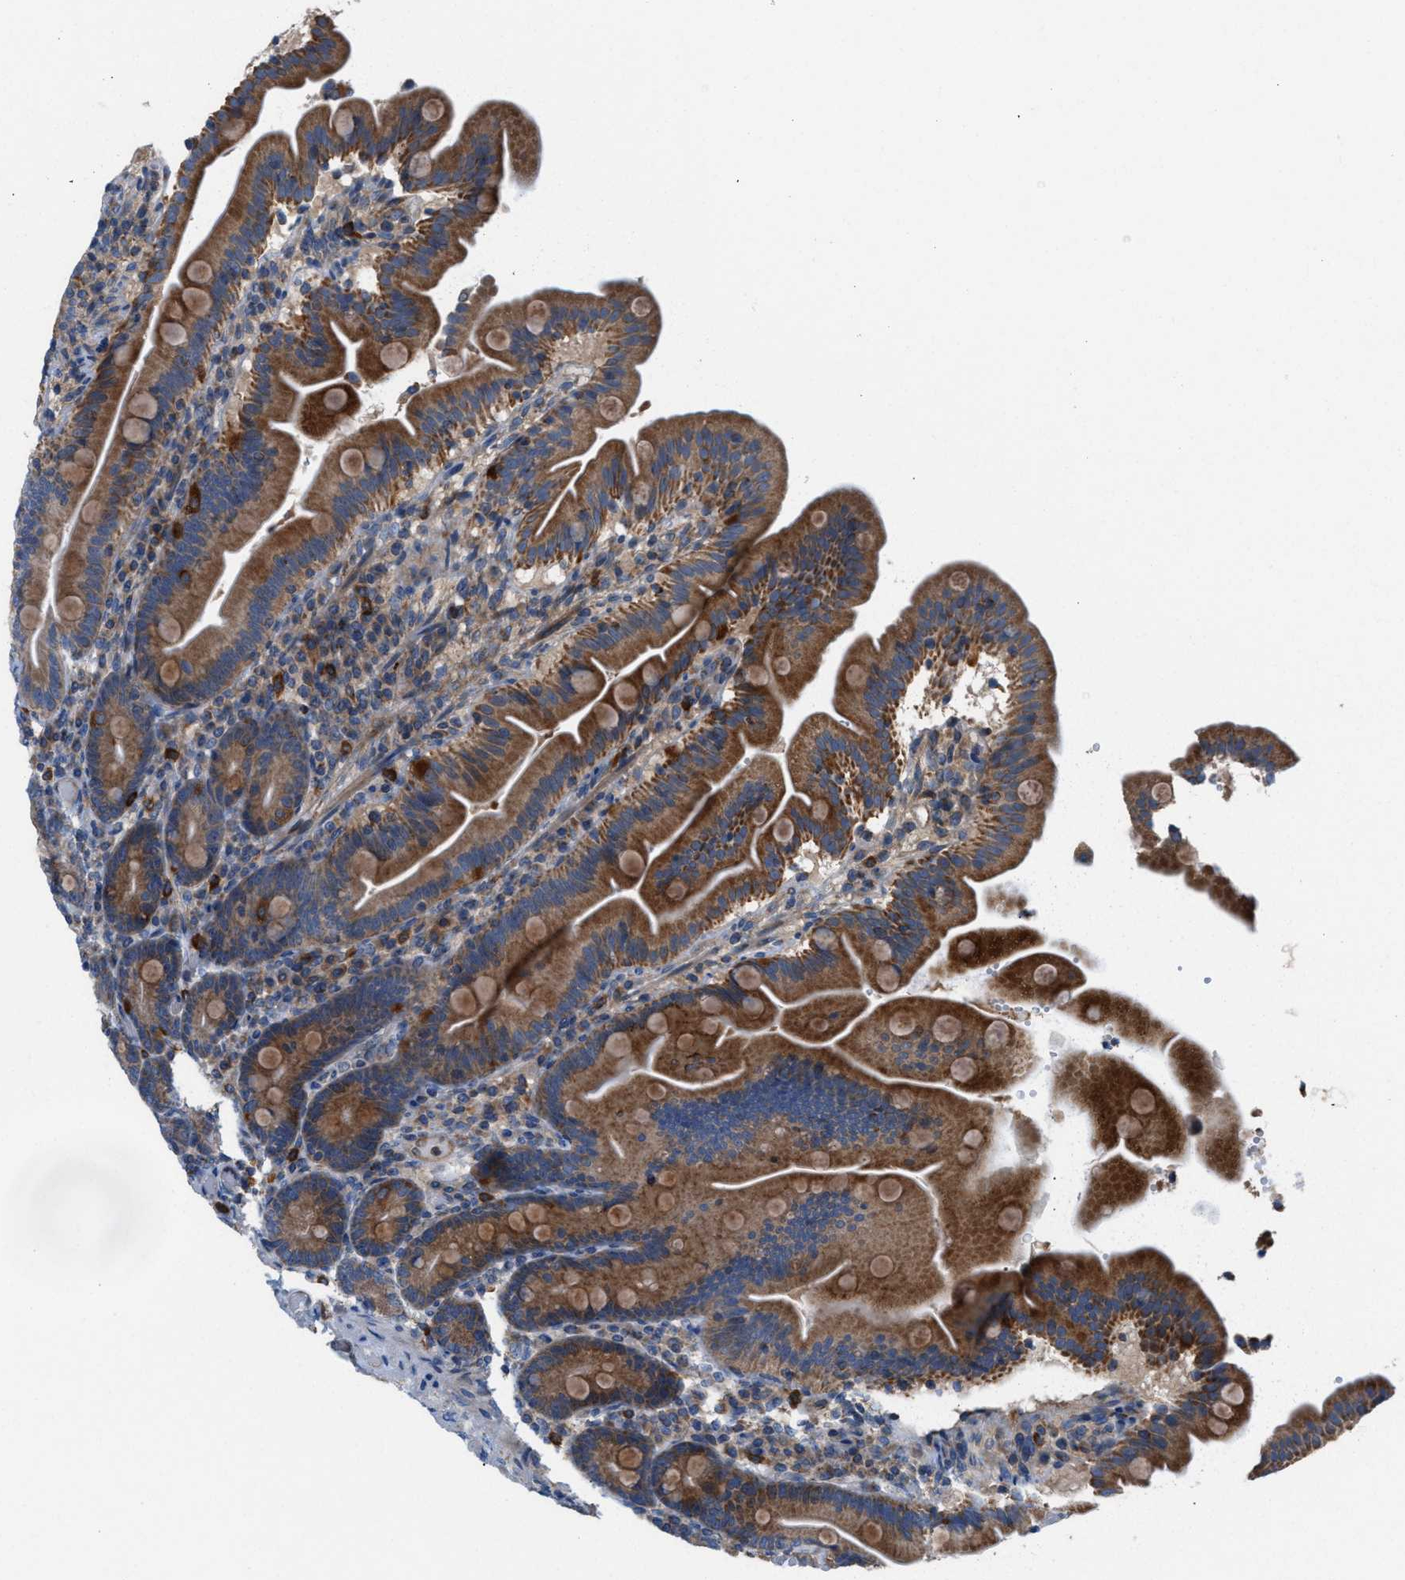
{"staining": {"intensity": "strong", "quantity": "25%-75%", "location": "cytoplasmic/membranous"}, "tissue": "duodenum", "cell_type": "Glandular cells", "image_type": "normal", "snomed": [{"axis": "morphology", "description": "Normal tissue, NOS"}, {"axis": "topography", "description": "Duodenum"}], "caption": "Duodenum stained with DAB immunohistochemistry demonstrates high levels of strong cytoplasmic/membranous staining in about 25%-75% of glandular cells.", "gene": "PDCL", "patient": {"sex": "male", "age": 54}}